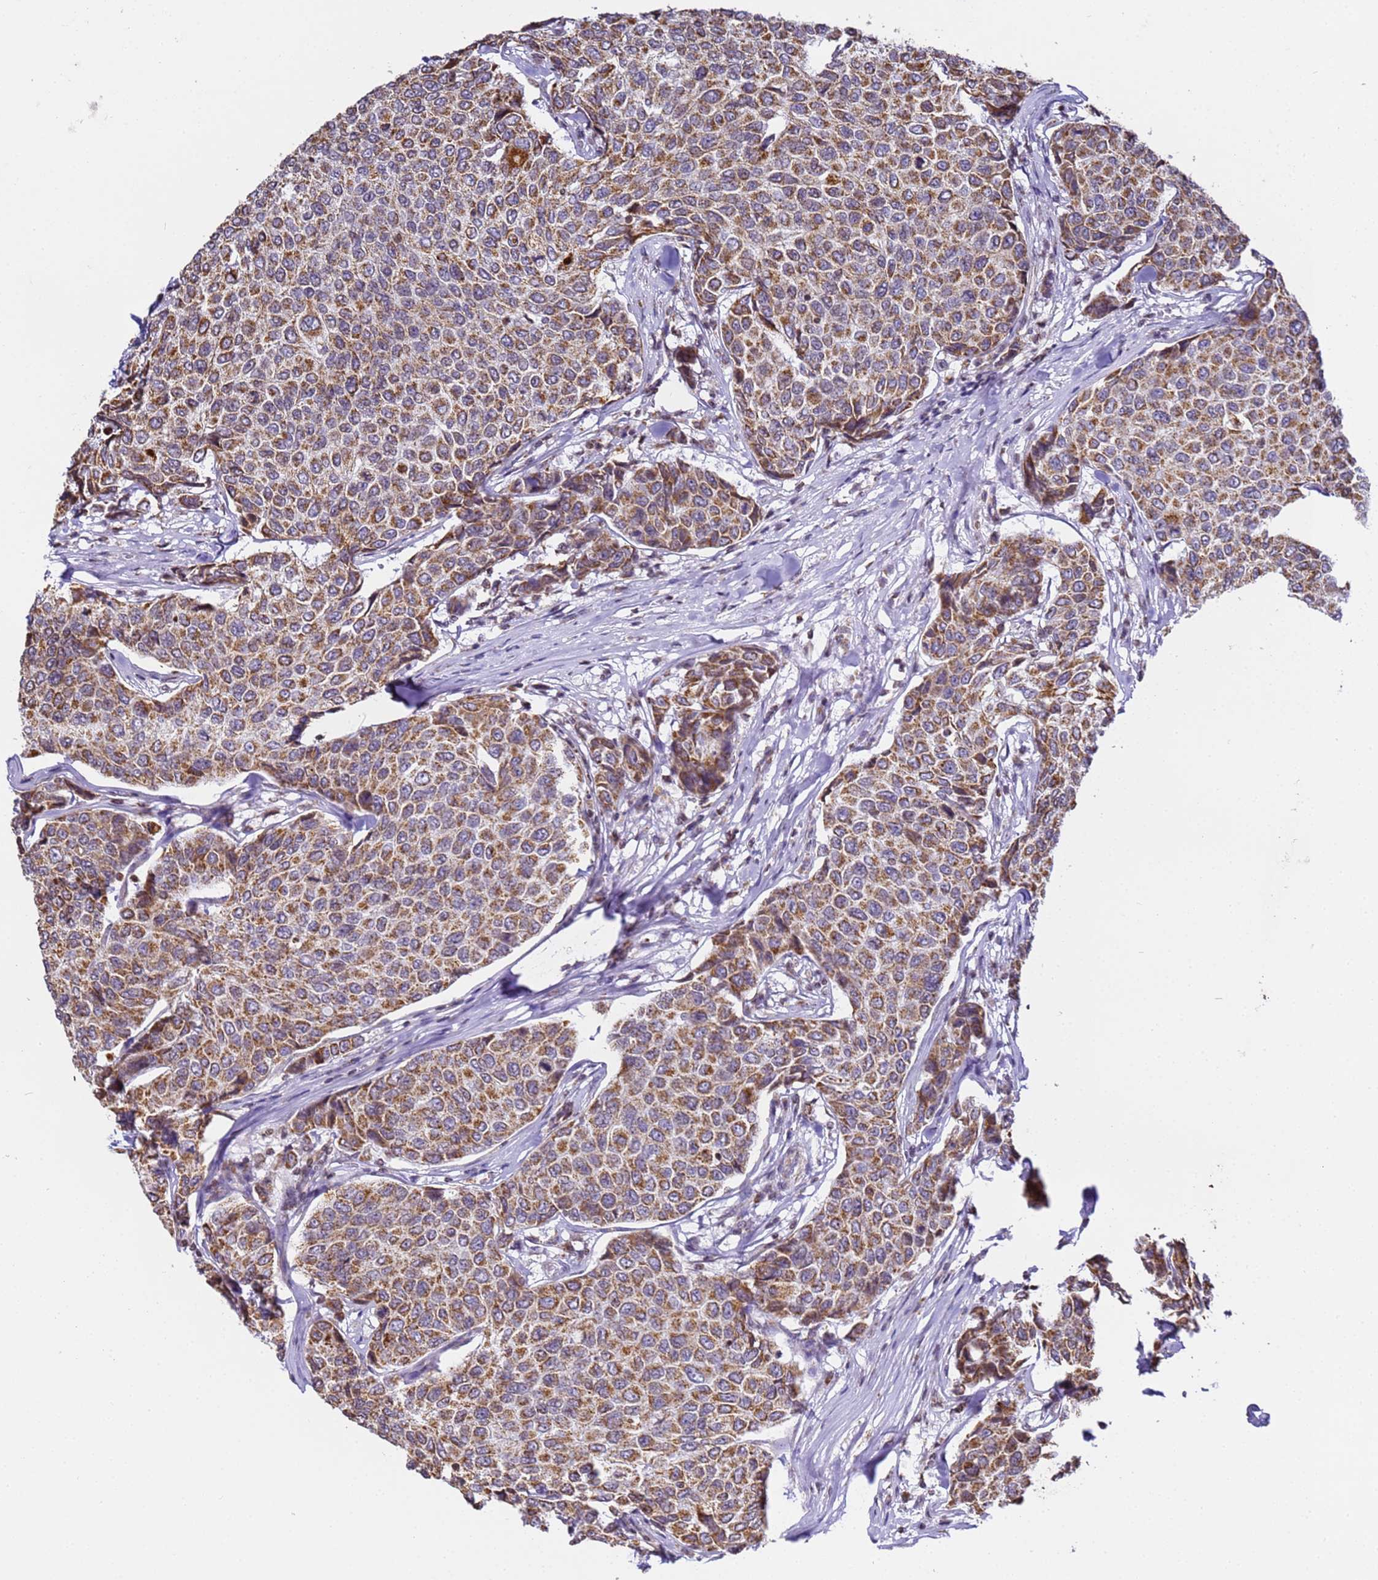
{"staining": {"intensity": "moderate", "quantity": ">75%", "location": "cytoplasmic/membranous"}, "tissue": "breast cancer", "cell_type": "Tumor cells", "image_type": "cancer", "snomed": [{"axis": "morphology", "description": "Duct carcinoma"}, {"axis": "topography", "description": "Breast"}], "caption": "This image demonstrates immunohistochemistry (IHC) staining of breast cancer (invasive ductal carcinoma), with medium moderate cytoplasmic/membranous staining in about >75% of tumor cells.", "gene": "HSPE1", "patient": {"sex": "female", "age": 55}}